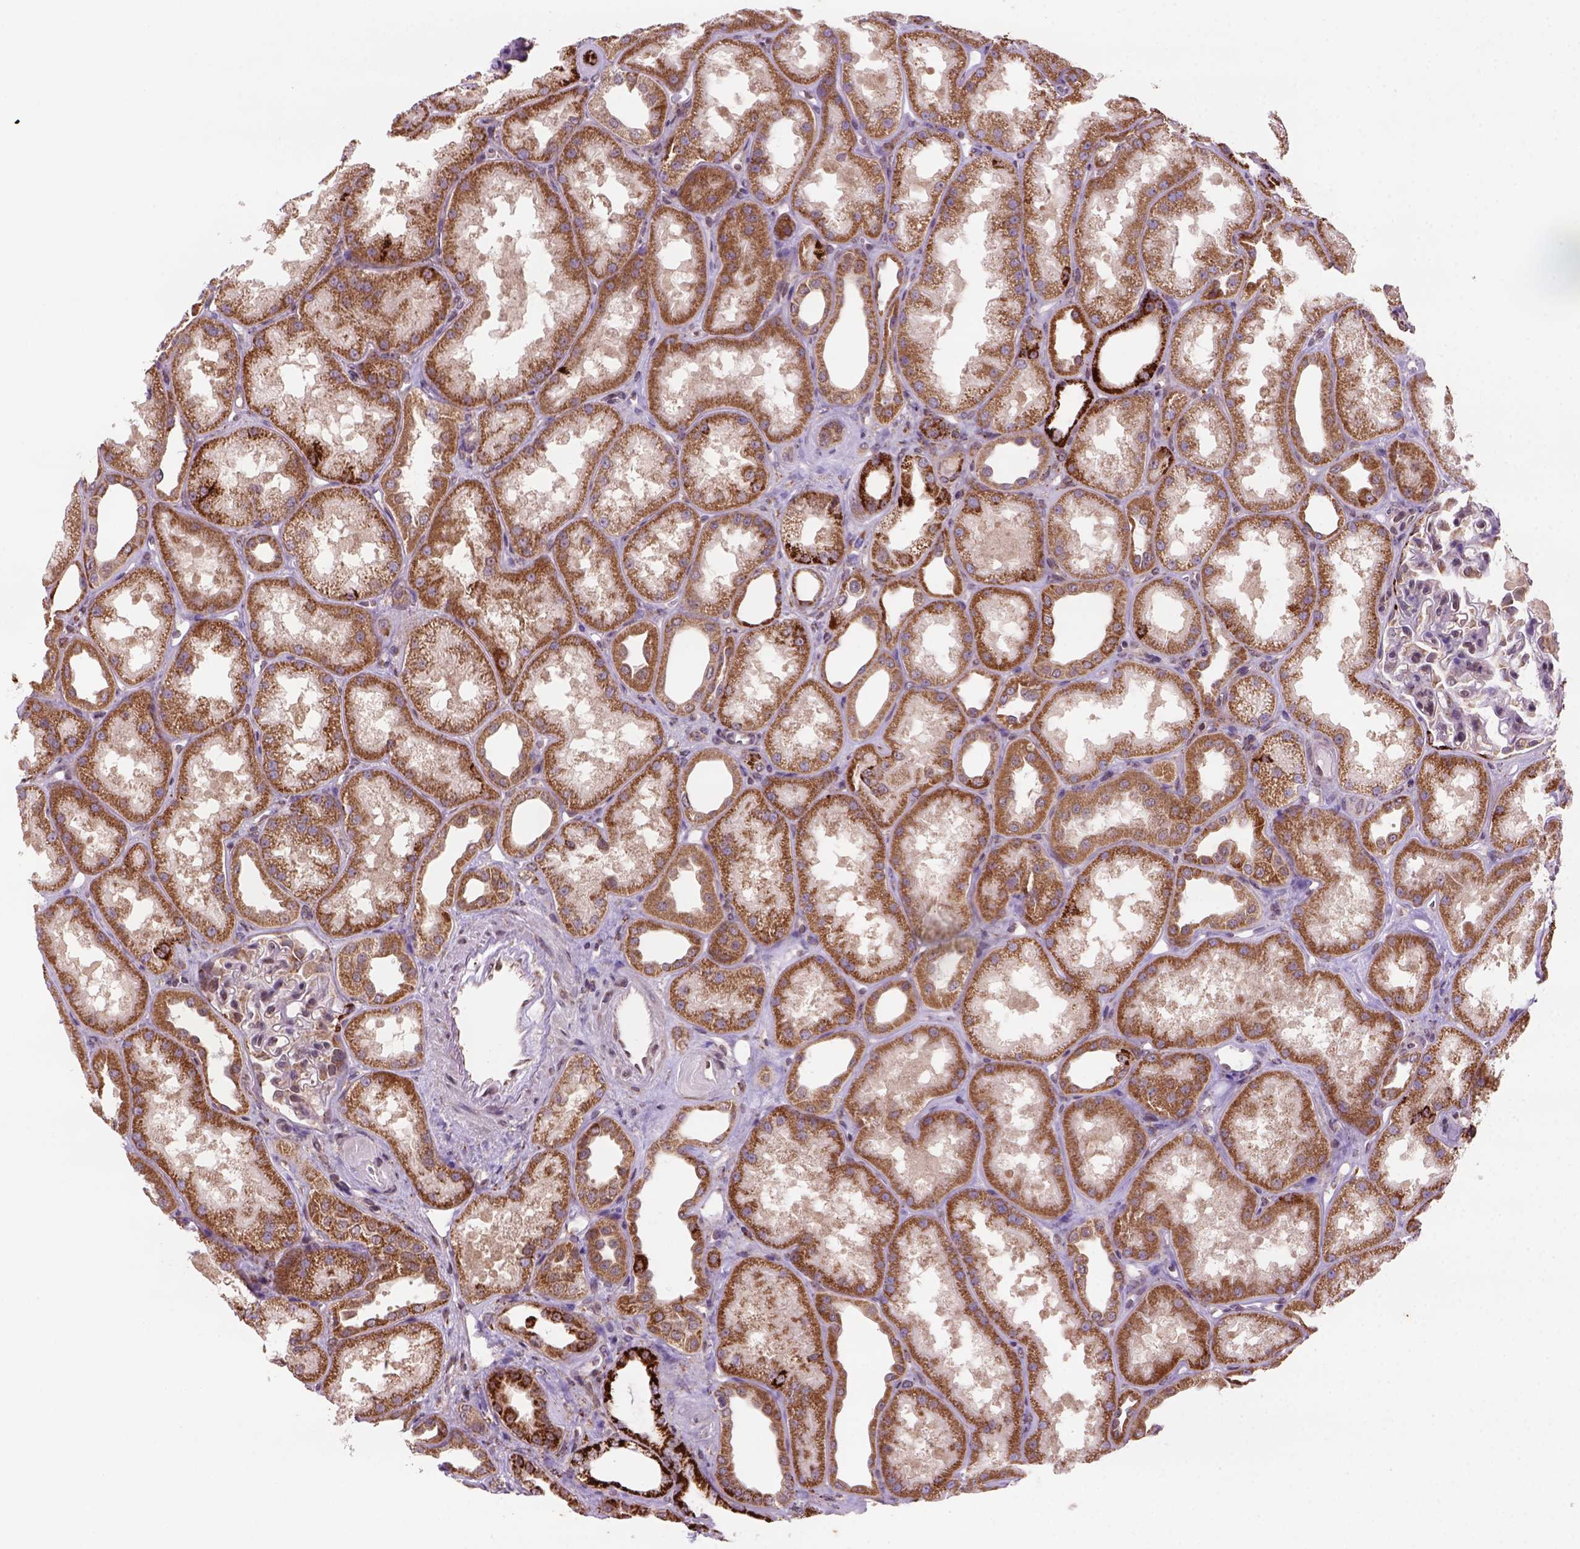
{"staining": {"intensity": "moderate", "quantity": "<25%", "location": "cytoplasmic/membranous"}, "tissue": "kidney", "cell_type": "Cells in glomeruli", "image_type": "normal", "snomed": [{"axis": "morphology", "description": "Normal tissue, NOS"}, {"axis": "topography", "description": "Kidney"}], "caption": "IHC of benign human kidney shows low levels of moderate cytoplasmic/membranous expression in approximately <25% of cells in glomeruli.", "gene": "FZD7", "patient": {"sex": "male", "age": 61}}